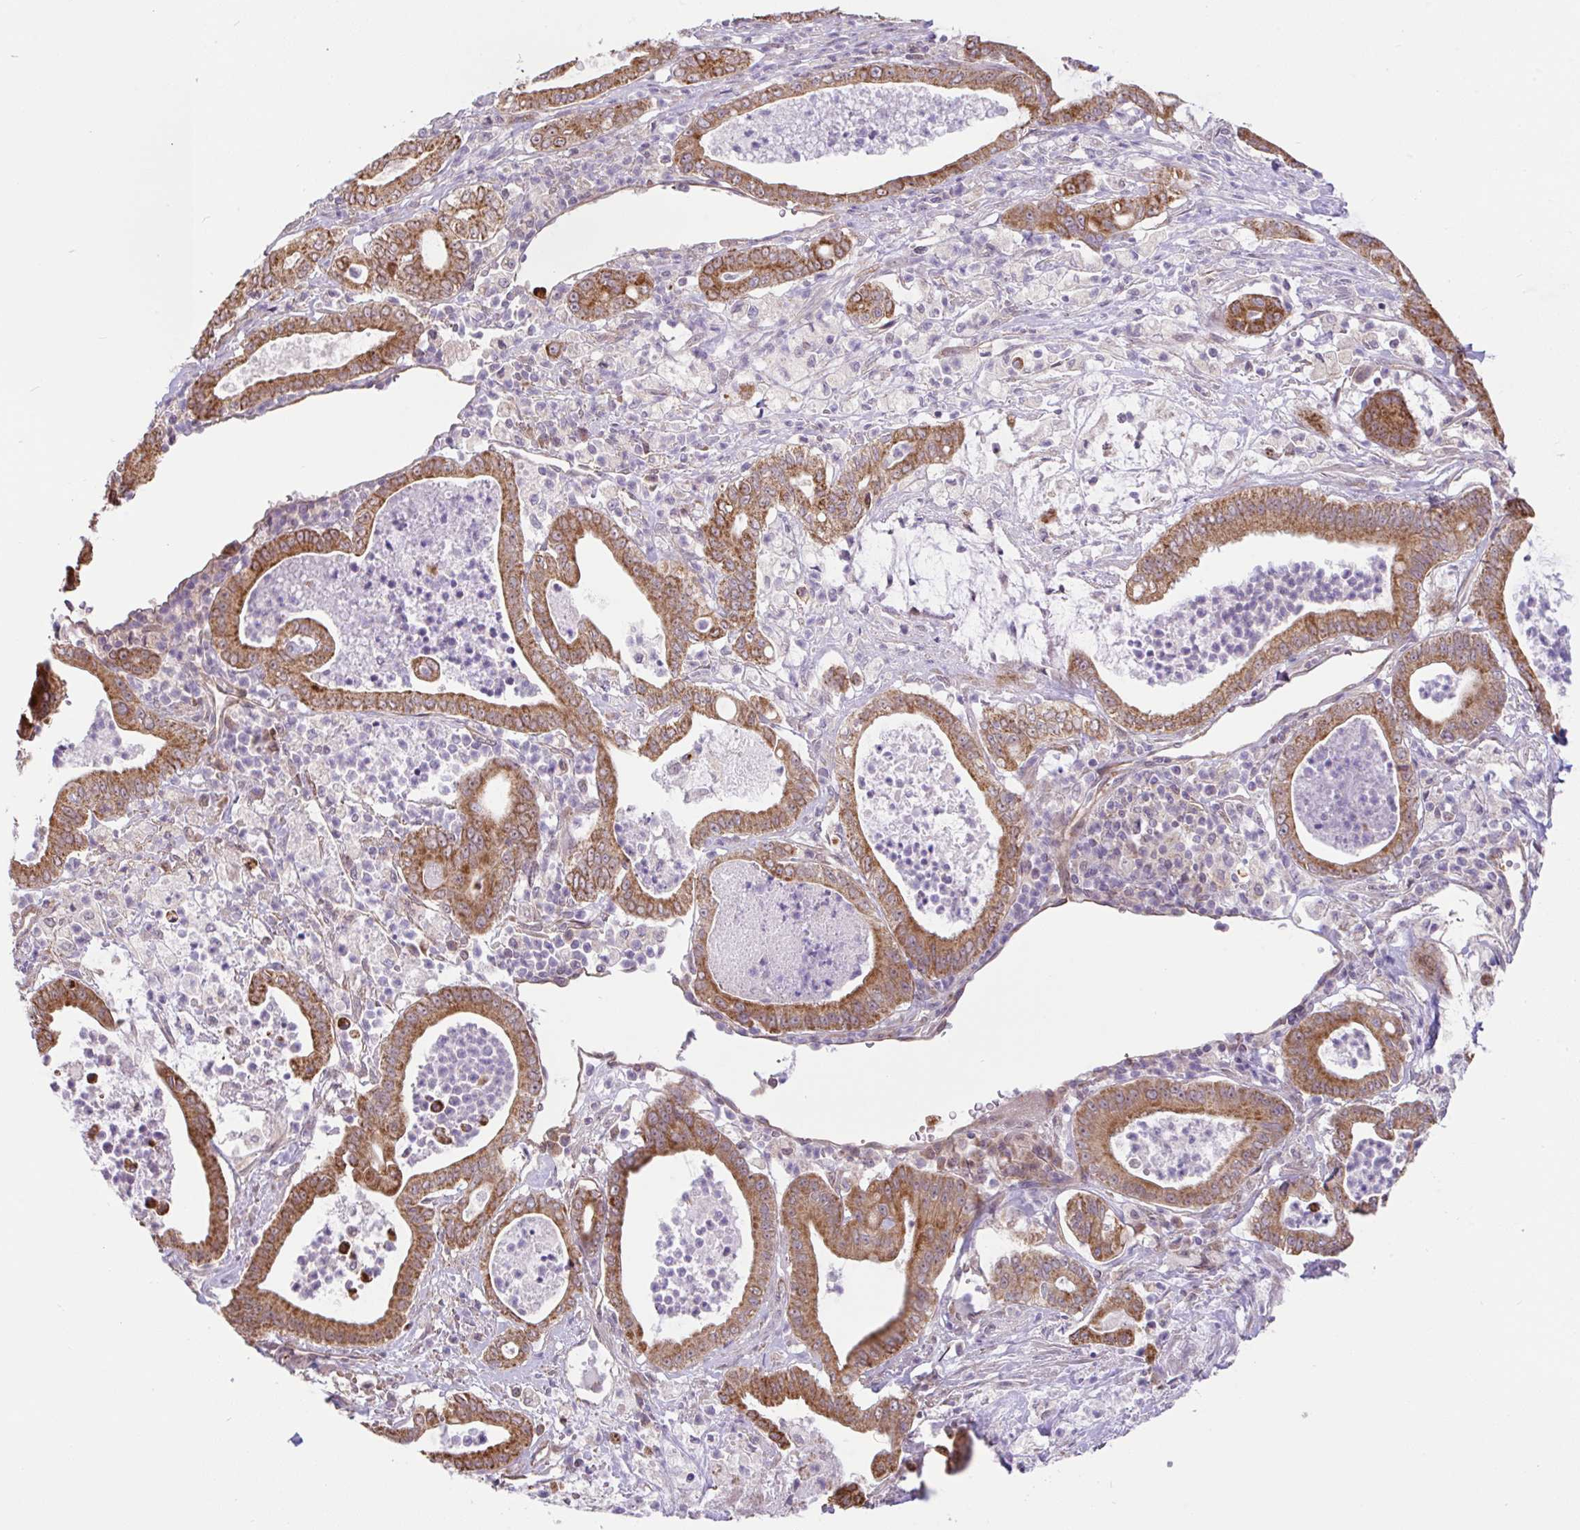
{"staining": {"intensity": "moderate", "quantity": ">75%", "location": "cytoplasmic/membranous"}, "tissue": "pancreatic cancer", "cell_type": "Tumor cells", "image_type": "cancer", "snomed": [{"axis": "morphology", "description": "Adenocarcinoma, NOS"}, {"axis": "topography", "description": "Pancreas"}], "caption": "This is an image of IHC staining of pancreatic cancer (adenocarcinoma), which shows moderate staining in the cytoplasmic/membranous of tumor cells.", "gene": "DLEU7", "patient": {"sex": "male", "age": 71}}